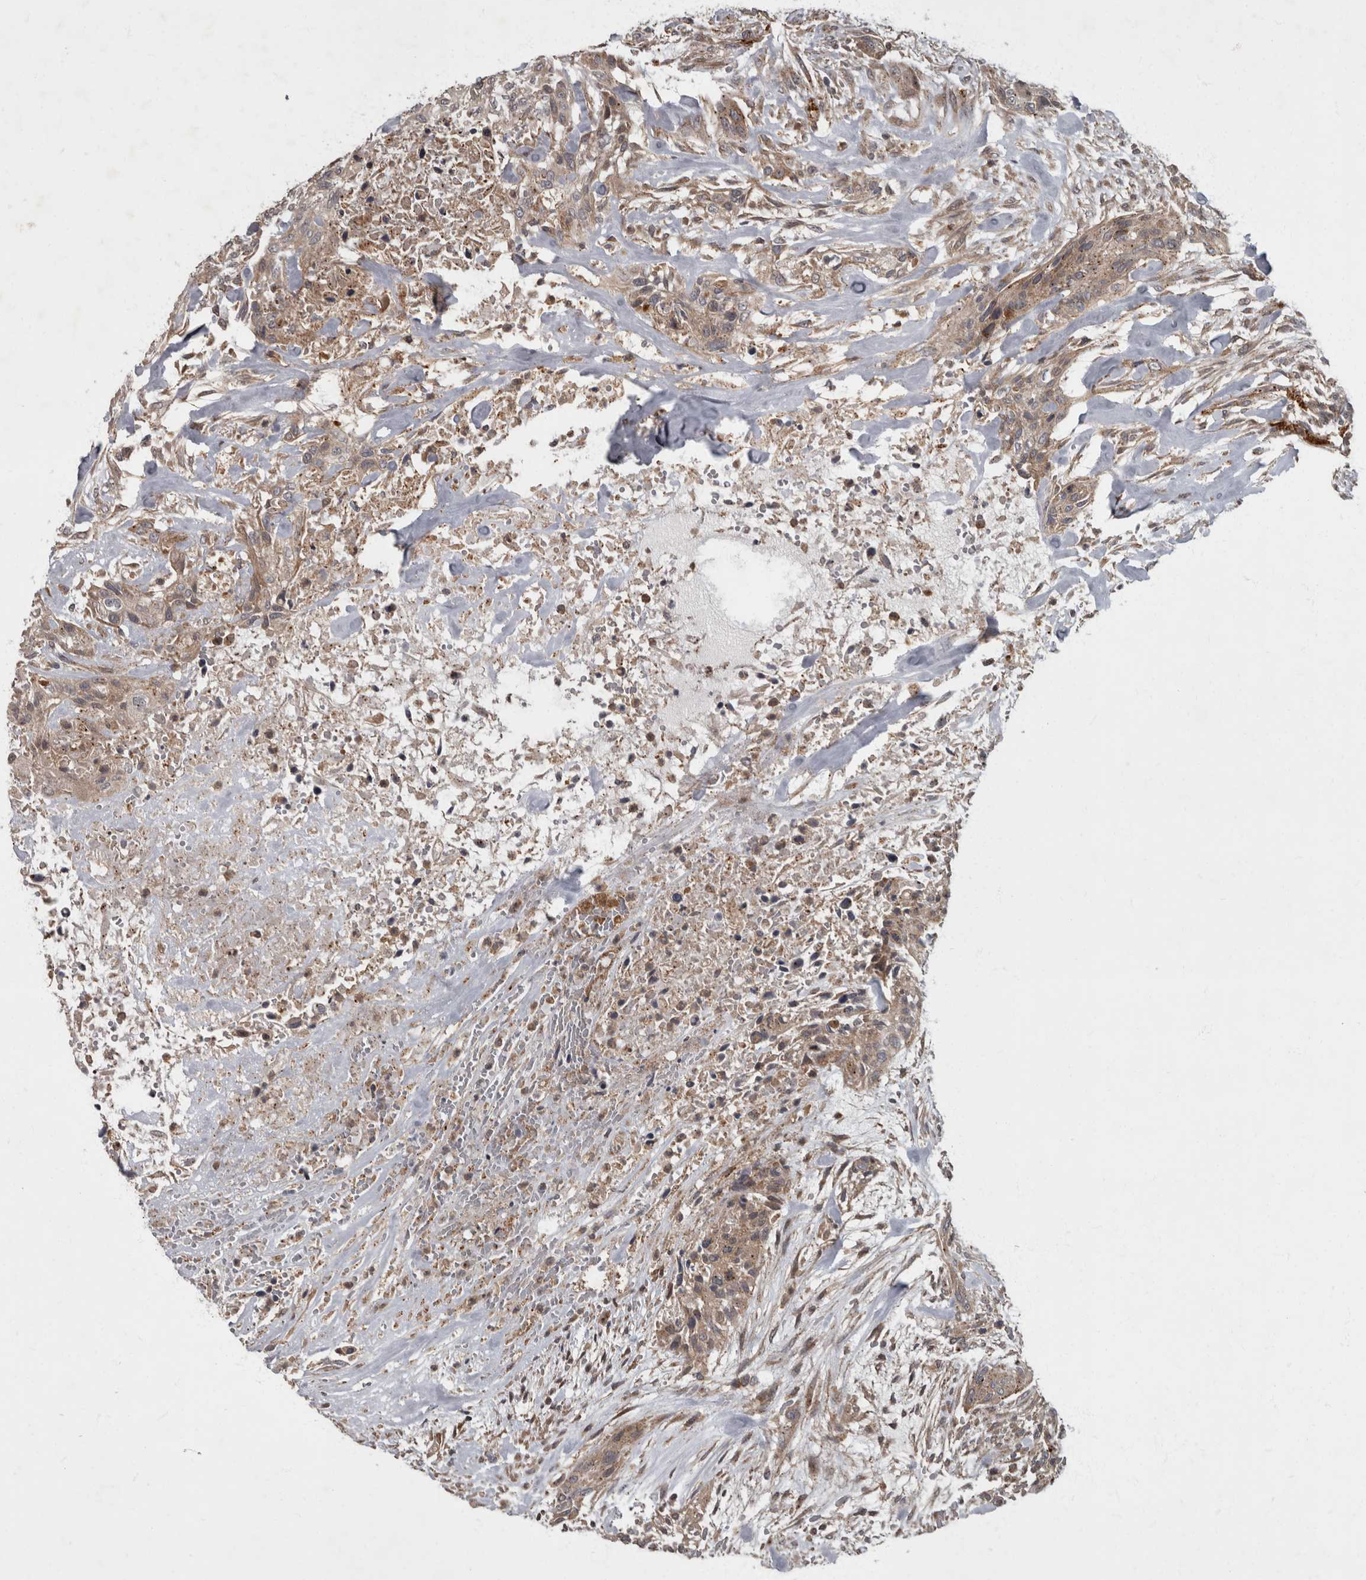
{"staining": {"intensity": "weak", "quantity": ">75%", "location": "cytoplasmic/membranous"}, "tissue": "urothelial cancer", "cell_type": "Tumor cells", "image_type": "cancer", "snomed": [{"axis": "morphology", "description": "Urothelial carcinoma, High grade"}, {"axis": "topography", "description": "Urinary bladder"}], "caption": "Immunohistochemistry (DAB (3,3'-diaminobenzidine)) staining of urothelial cancer reveals weak cytoplasmic/membranous protein positivity in about >75% of tumor cells.", "gene": "VEGFD", "patient": {"sex": "male", "age": 35}}